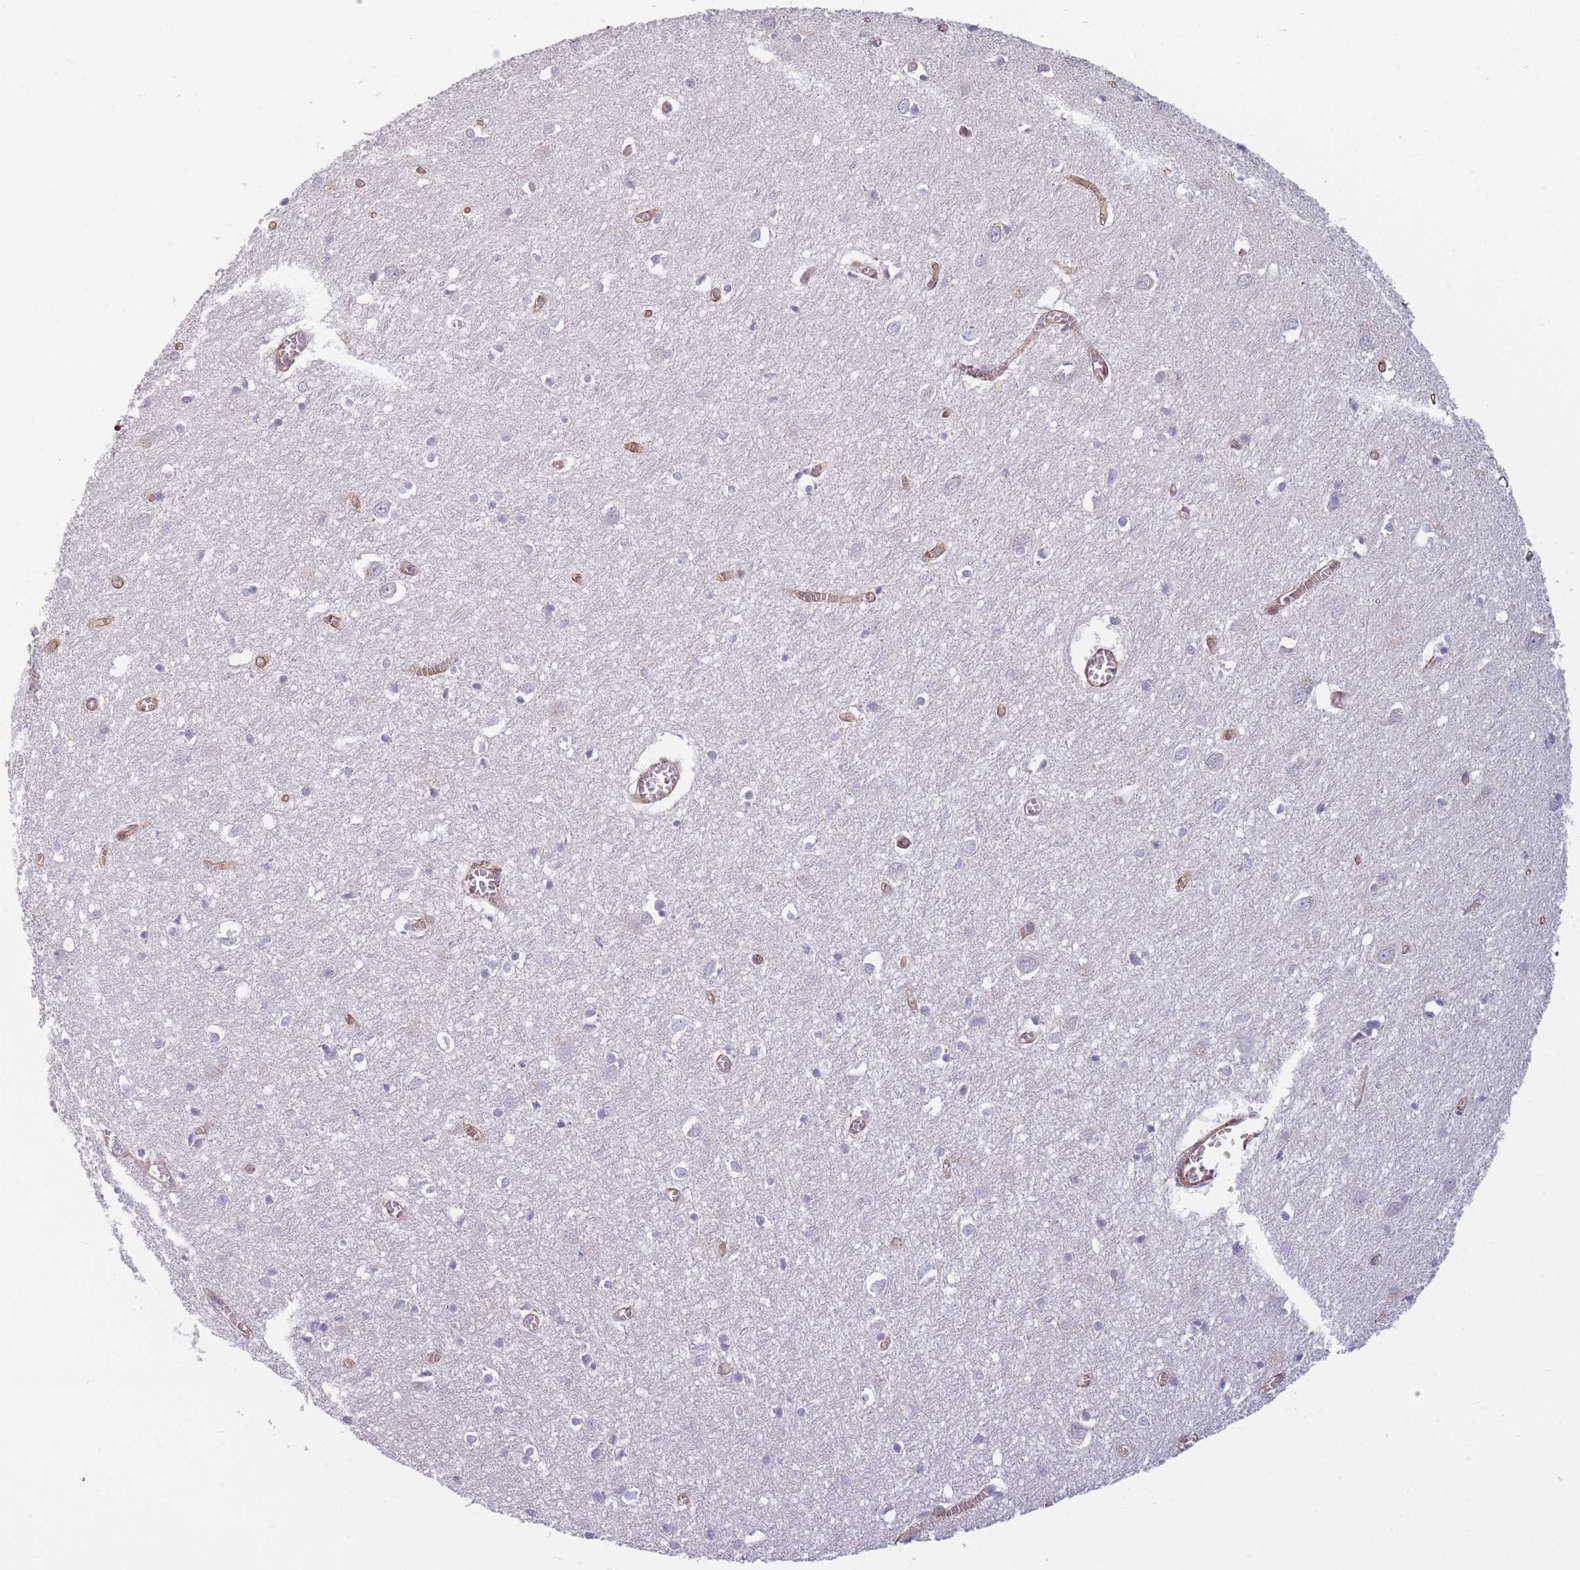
{"staining": {"intensity": "weak", "quantity": ">75%", "location": "cytoplasmic/membranous"}, "tissue": "cerebral cortex", "cell_type": "Endothelial cells", "image_type": "normal", "snomed": [{"axis": "morphology", "description": "Normal tissue, NOS"}, {"axis": "topography", "description": "Cerebral cortex"}], "caption": "Immunohistochemical staining of benign cerebral cortex demonstrates weak cytoplasmic/membranous protein expression in about >75% of endothelial cells.", "gene": "SLC7A6", "patient": {"sex": "female", "age": 64}}